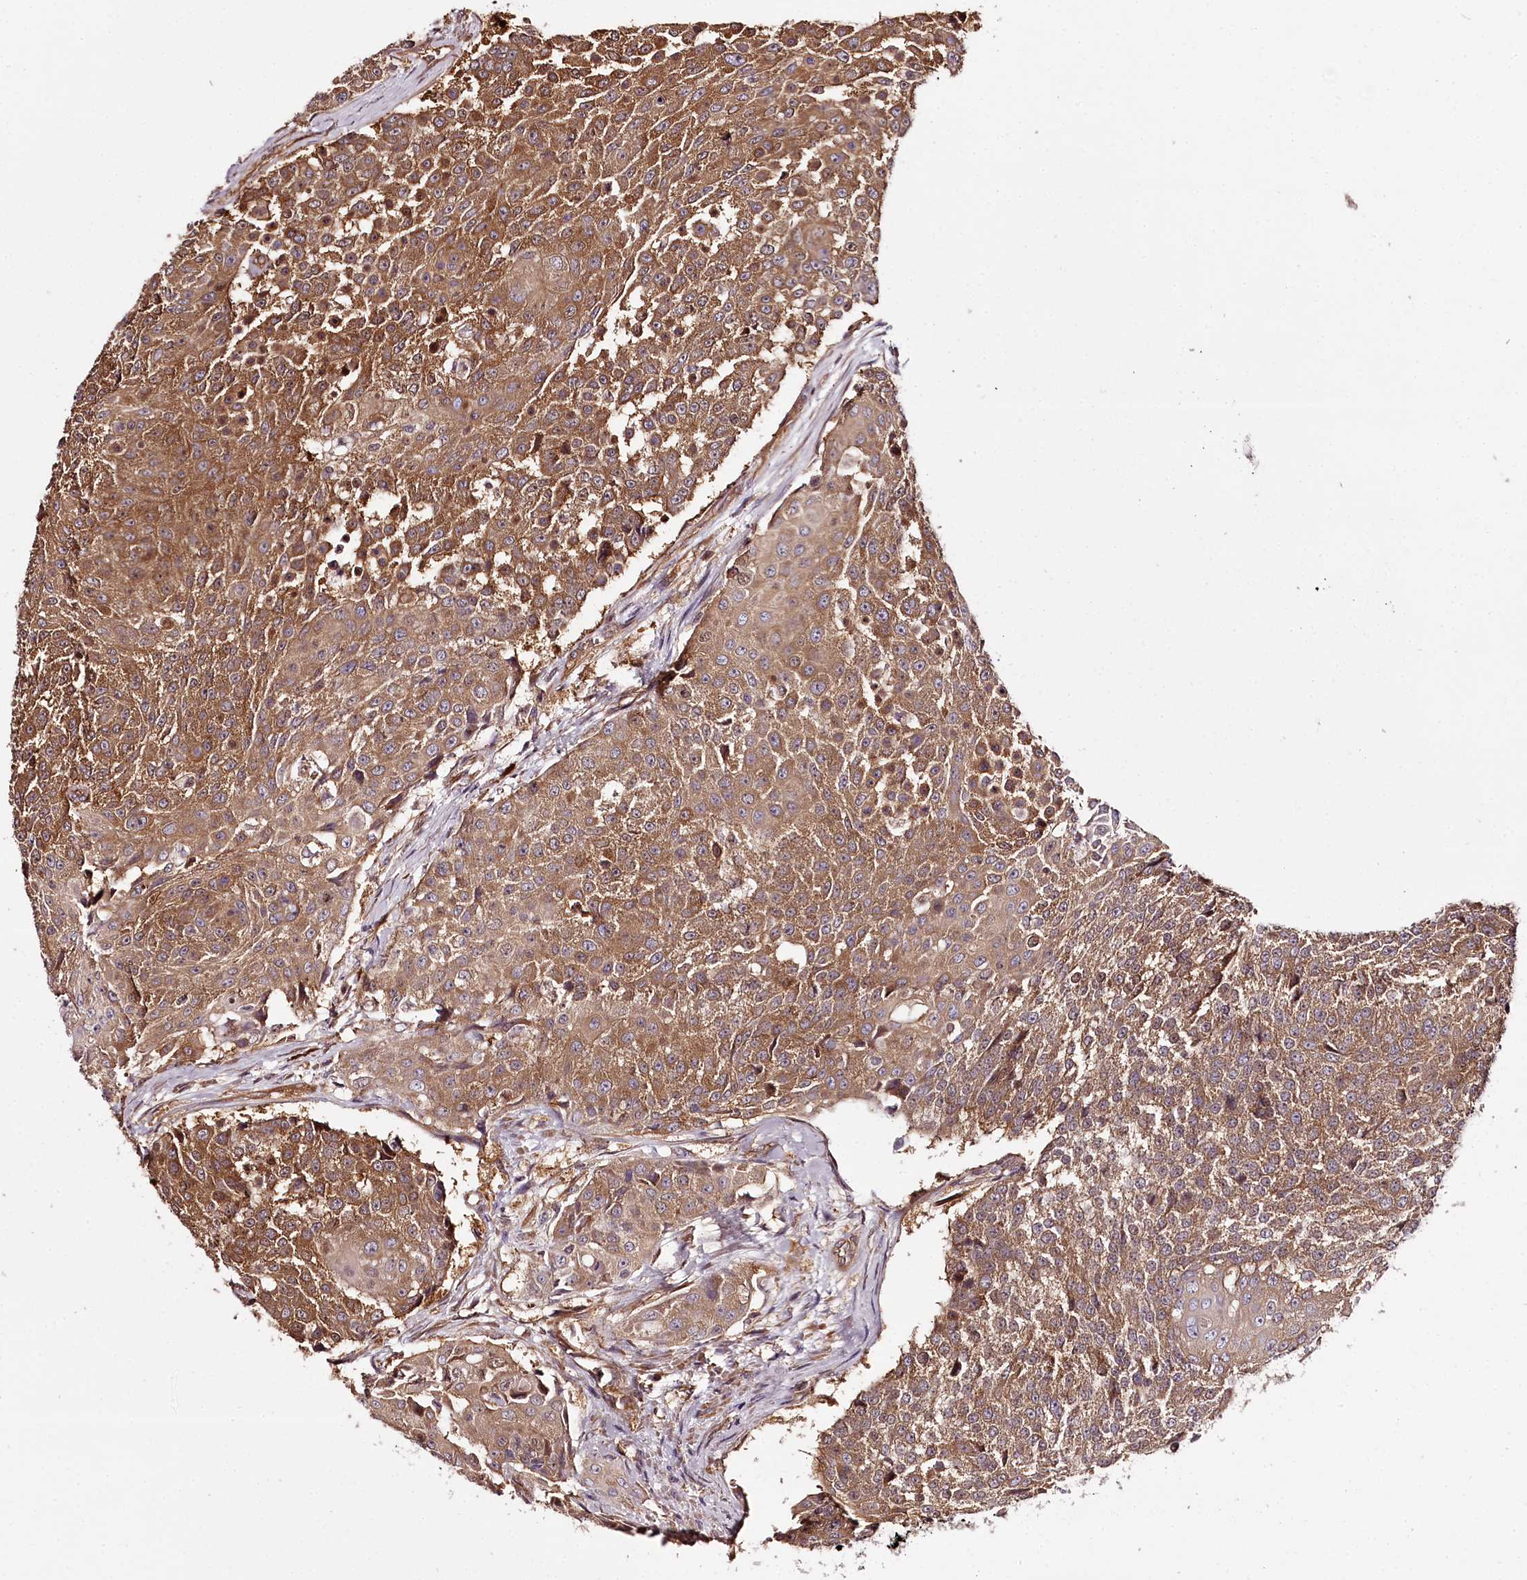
{"staining": {"intensity": "moderate", "quantity": ">75%", "location": "cytoplasmic/membranous"}, "tissue": "urothelial cancer", "cell_type": "Tumor cells", "image_type": "cancer", "snomed": [{"axis": "morphology", "description": "Urothelial carcinoma, High grade"}, {"axis": "topography", "description": "Urinary bladder"}], "caption": "This photomicrograph reveals IHC staining of high-grade urothelial carcinoma, with medium moderate cytoplasmic/membranous positivity in about >75% of tumor cells.", "gene": "TARS1", "patient": {"sex": "female", "age": 63}}